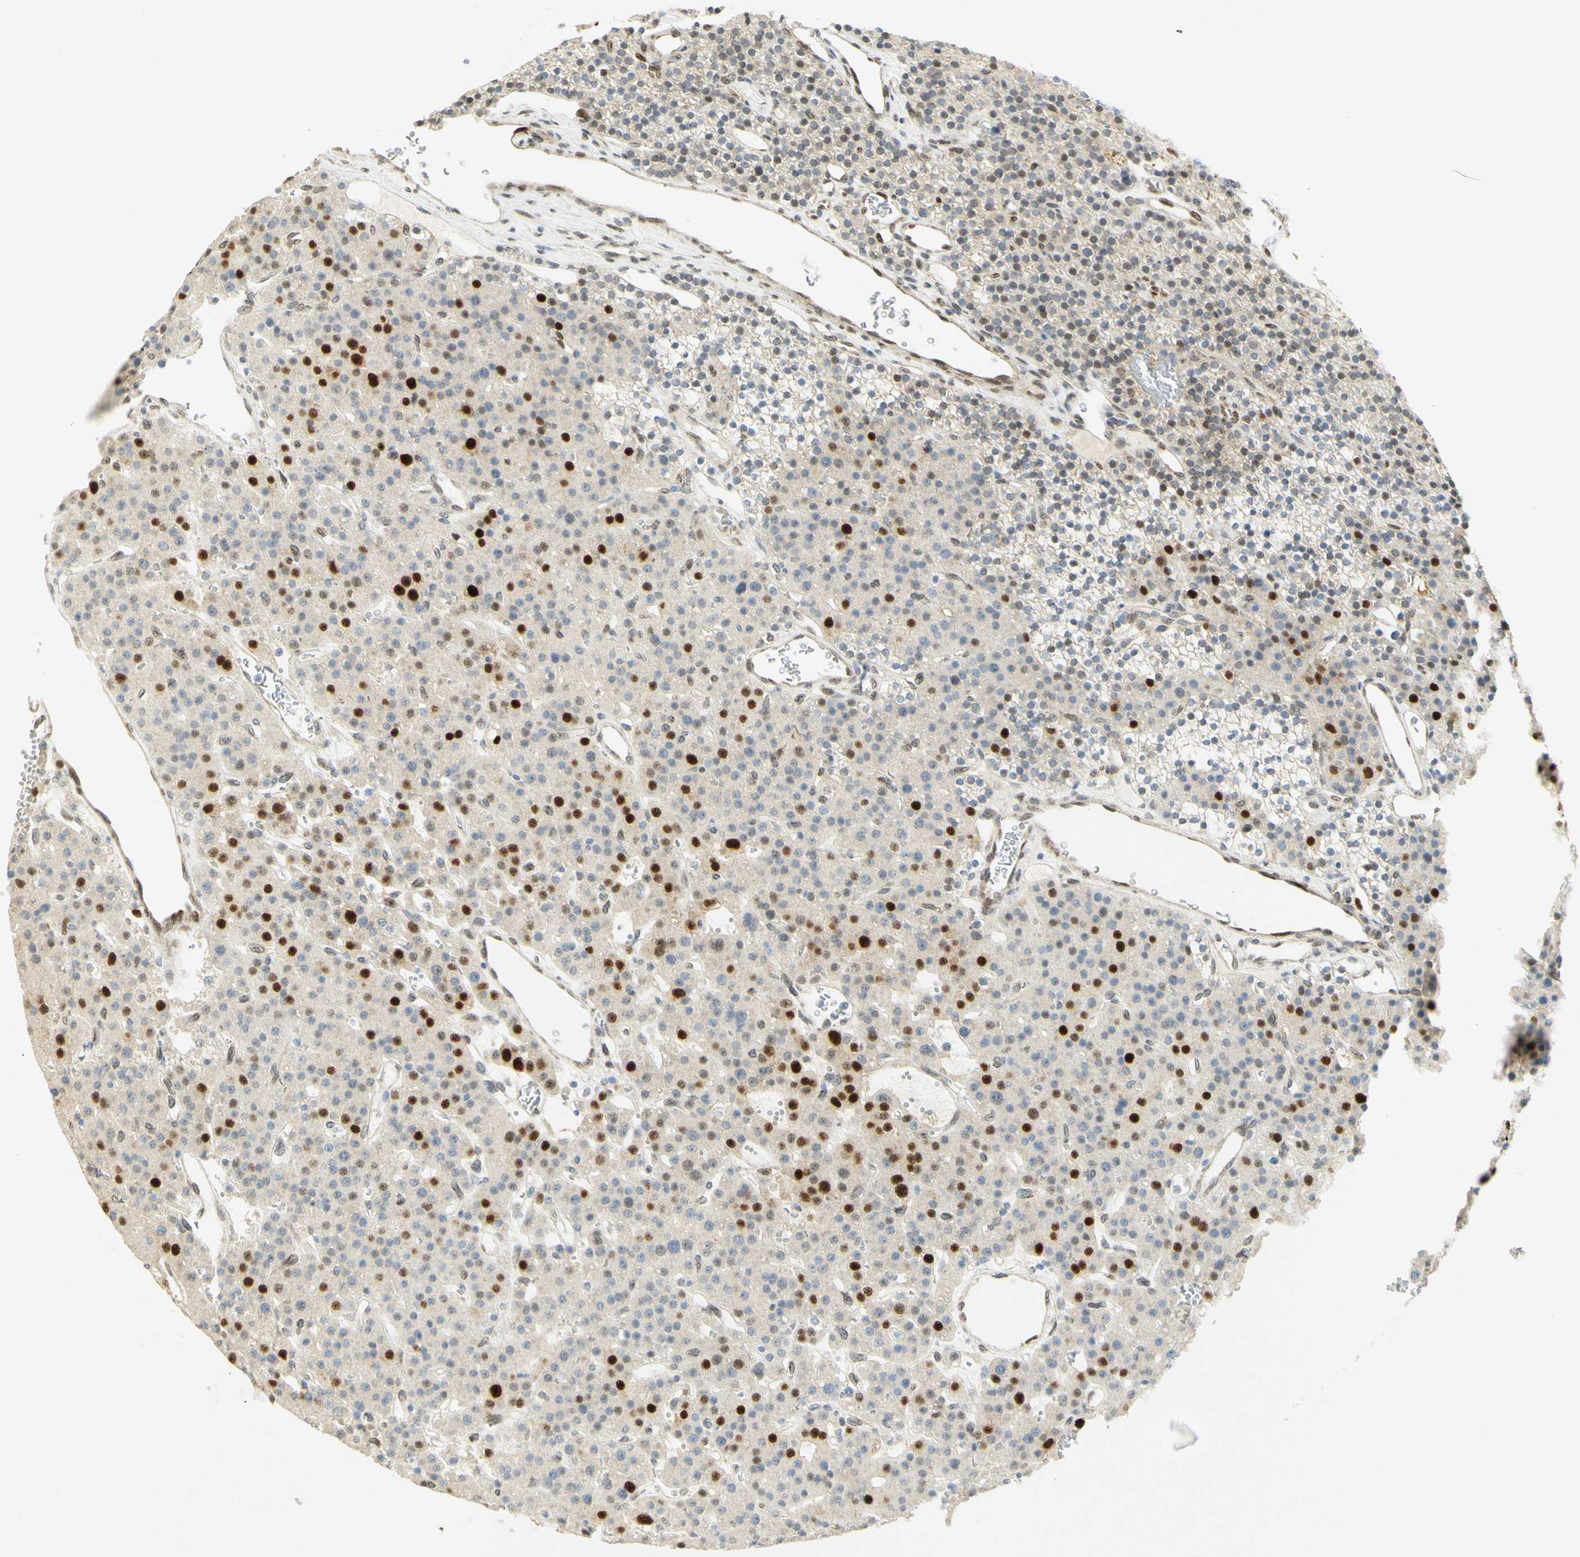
{"staining": {"intensity": "strong", "quantity": "<25%", "location": "nuclear"}, "tissue": "parathyroid gland", "cell_type": "Glandular cells", "image_type": "normal", "snomed": [{"axis": "morphology", "description": "Normal tissue, NOS"}, {"axis": "morphology", "description": "Adenoma, NOS"}, {"axis": "topography", "description": "Parathyroid gland"}], "caption": "DAB (3,3'-diaminobenzidine) immunohistochemical staining of benign human parathyroid gland demonstrates strong nuclear protein positivity in approximately <25% of glandular cells.", "gene": "E2F1", "patient": {"sex": "female", "age": 81}}